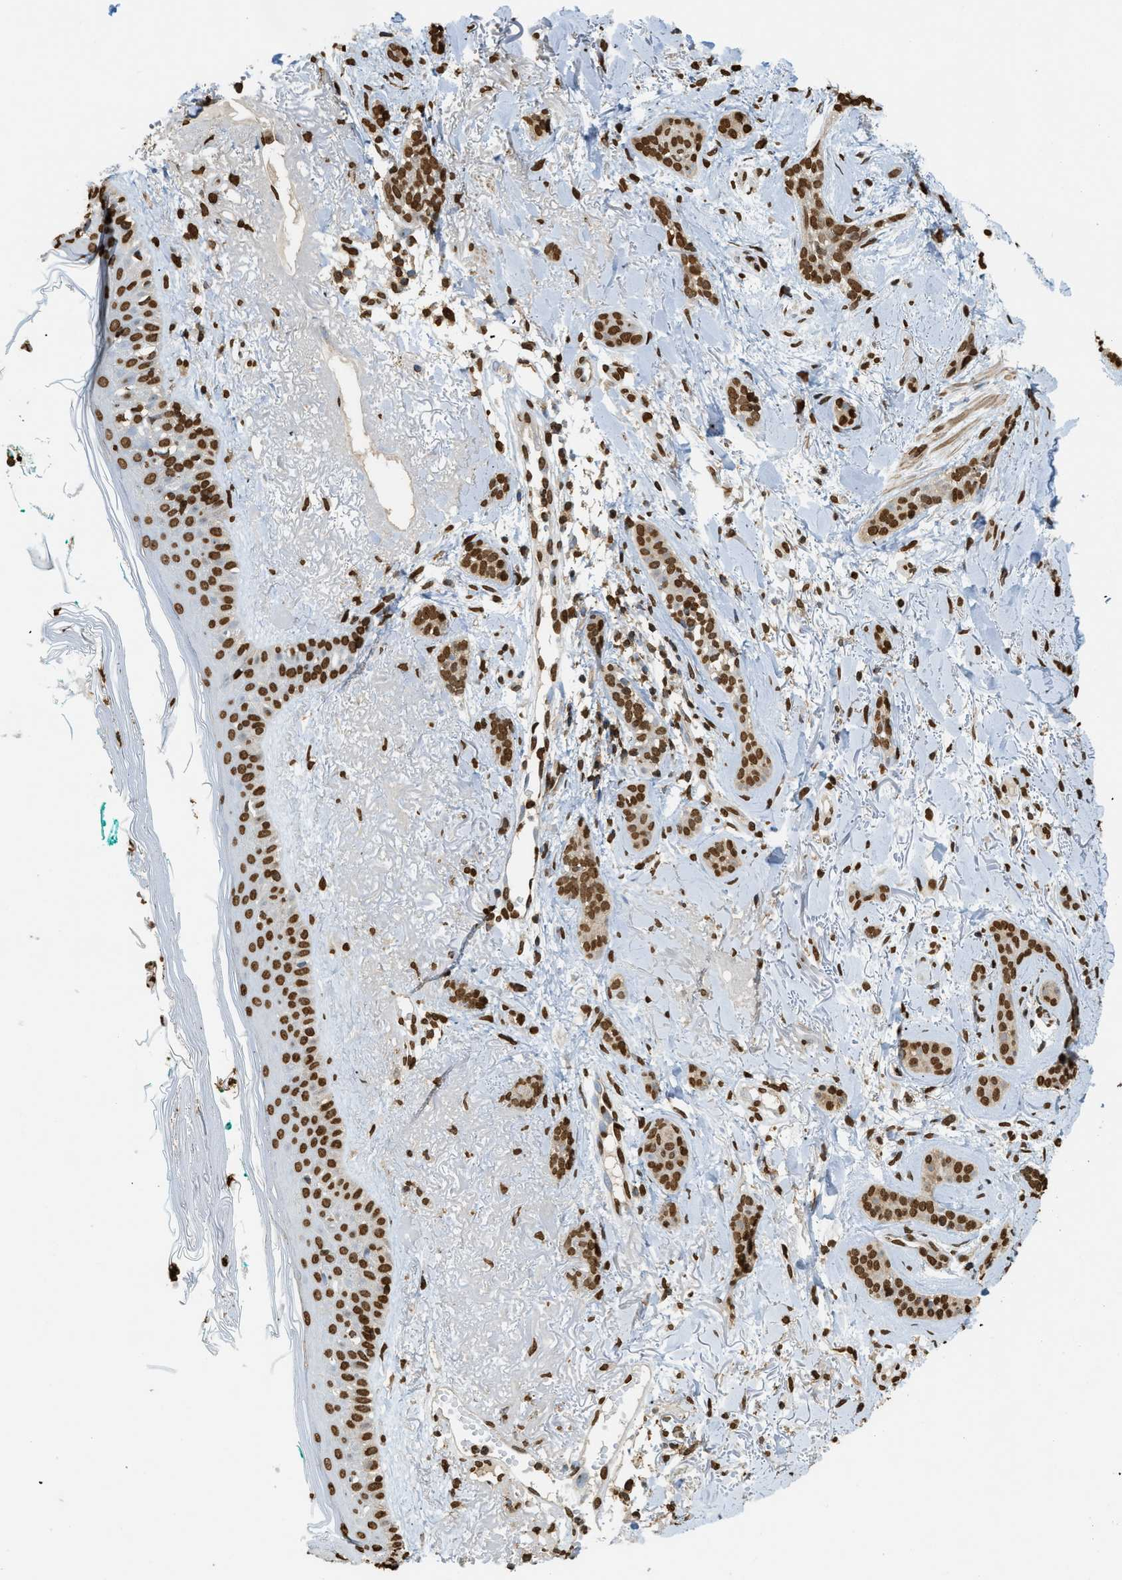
{"staining": {"intensity": "strong", "quantity": "25%-75%", "location": "cytoplasmic/membranous,nuclear"}, "tissue": "skin cancer", "cell_type": "Tumor cells", "image_type": "cancer", "snomed": [{"axis": "morphology", "description": "Basal cell carcinoma"}, {"axis": "morphology", "description": "Adnexal tumor, benign"}, {"axis": "topography", "description": "Skin"}], "caption": "High-magnification brightfield microscopy of basal cell carcinoma (skin) stained with DAB (3,3'-diaminobenzidine) (brown) and counterstained with hematoxylin (blue). tumor cells exhibit strong cytoplasmic/membranous and nuclear positivity is present in about25%-75% of cells. The protein of interest is shown in brown color, while the nuclei are stained blue.", "gene": "NR5A2", "patient": {"sex": "female", "age": 42}}